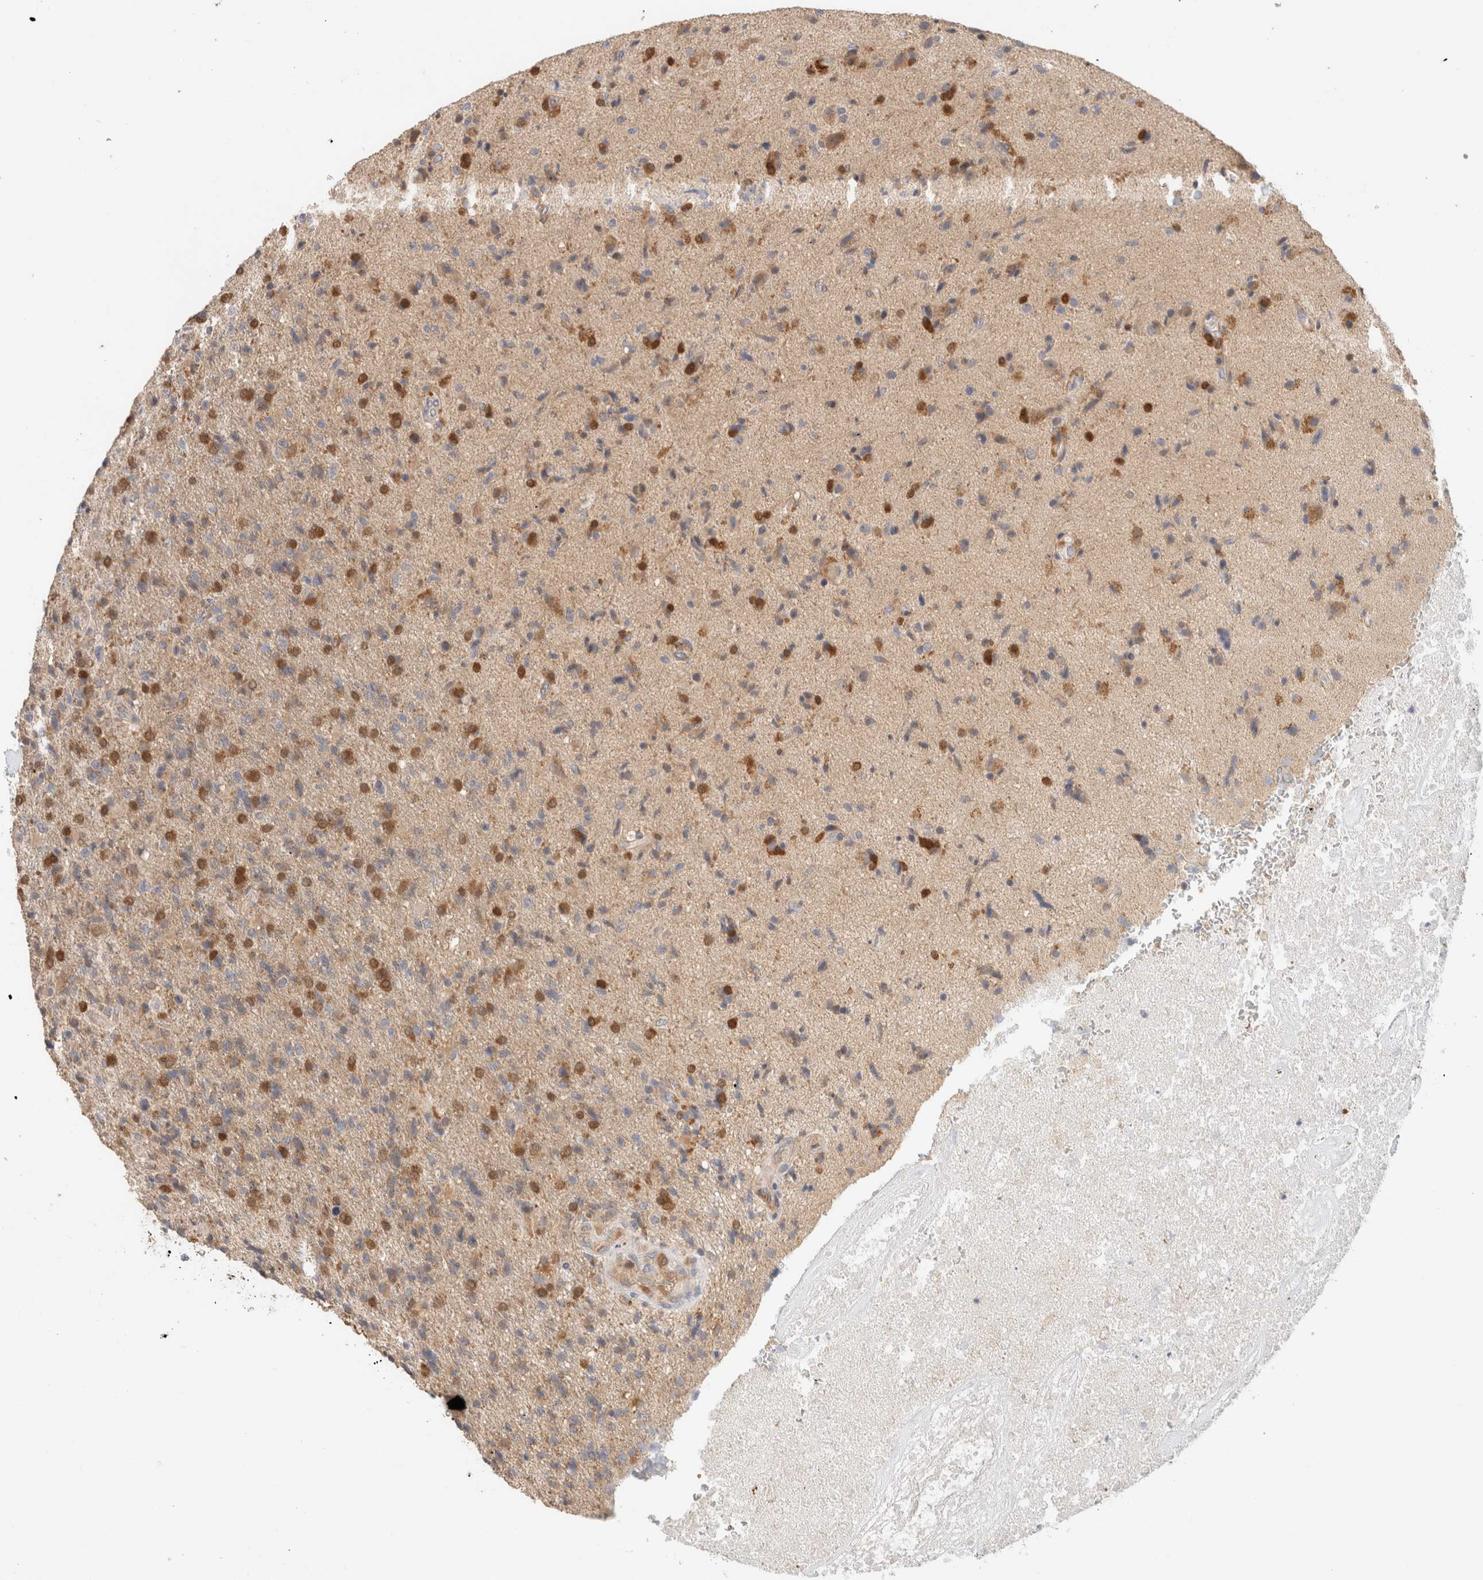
{"staining": {"intensity": "moderate", "quantity": "25%-75%", "location": "cytoplasmic/membranous"}, "tissue": "glioma", "cell_type": "Tumor cells", "image_type": "cancer", "snomed": [{"axis": "morphology", "description": "Glioma, malignant, High grade"}, {"axis": "topography", "description": "Brain"}], "caption": "Immunohistochemistry (IHC) of glioma shows medium levels of moderate cytoplasmic/membranous positivity in approximately 25%-75% of tumor cells.", "gene": "CA13", "patient": {"sex": "male", "age": 72}}